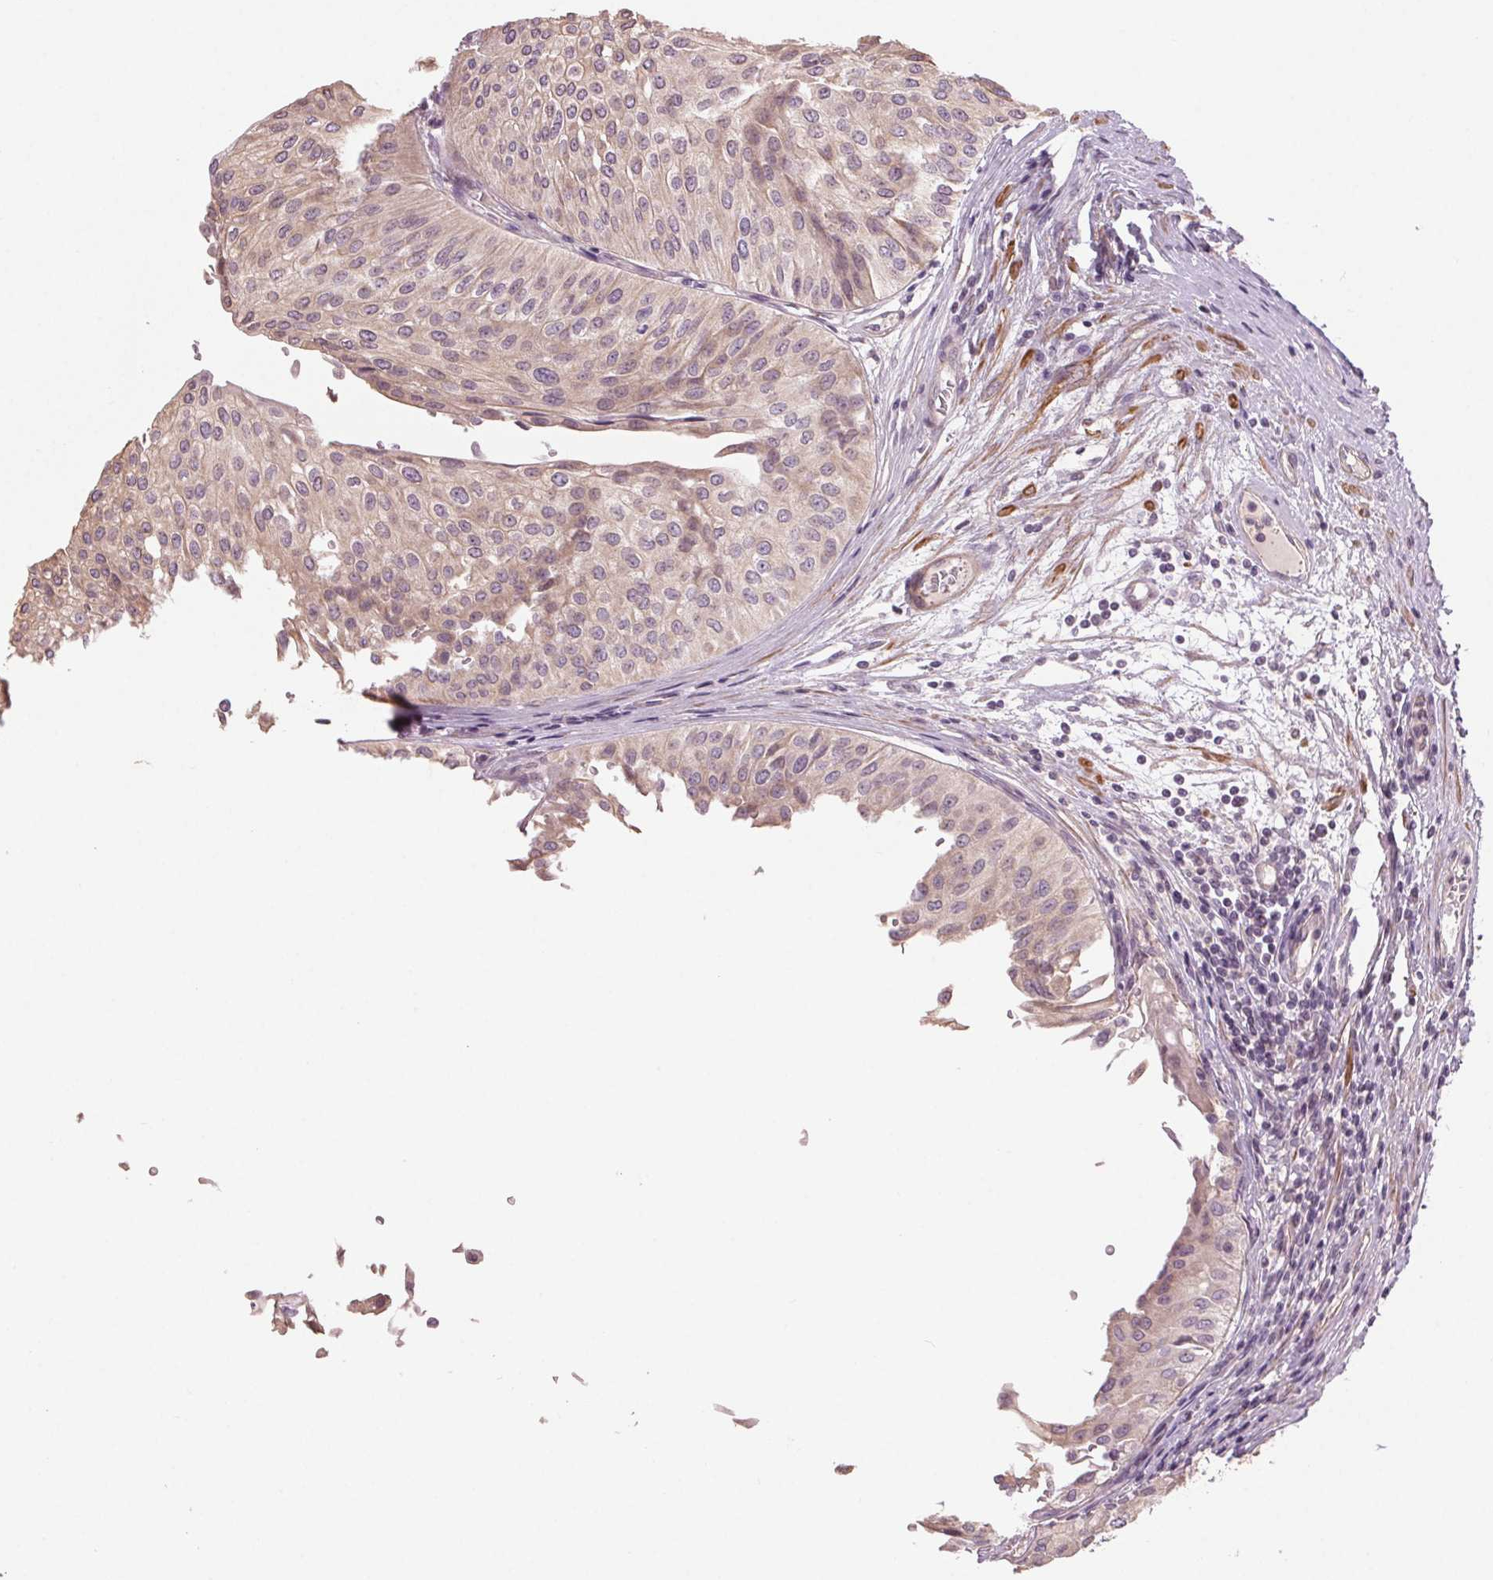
{"staining": {"intensity": "negative", "quantity": "none", "location": "none"}, "tissue": "urothelial cancer", "cell_type": "Tumor cells", "image_type": "cancer", "snomed": [{"axis": "morphology", "description": "Urothelial carcinoma, NOS"}, {"axis": "topography", "description": "Urinary bladder"}], "caption": "Micrograph shows no significant protein positivity in tumor cells of transitional cell carcinoma.", "gene": "HHLA2", "patient": {"sex": "male", "age": 67}}